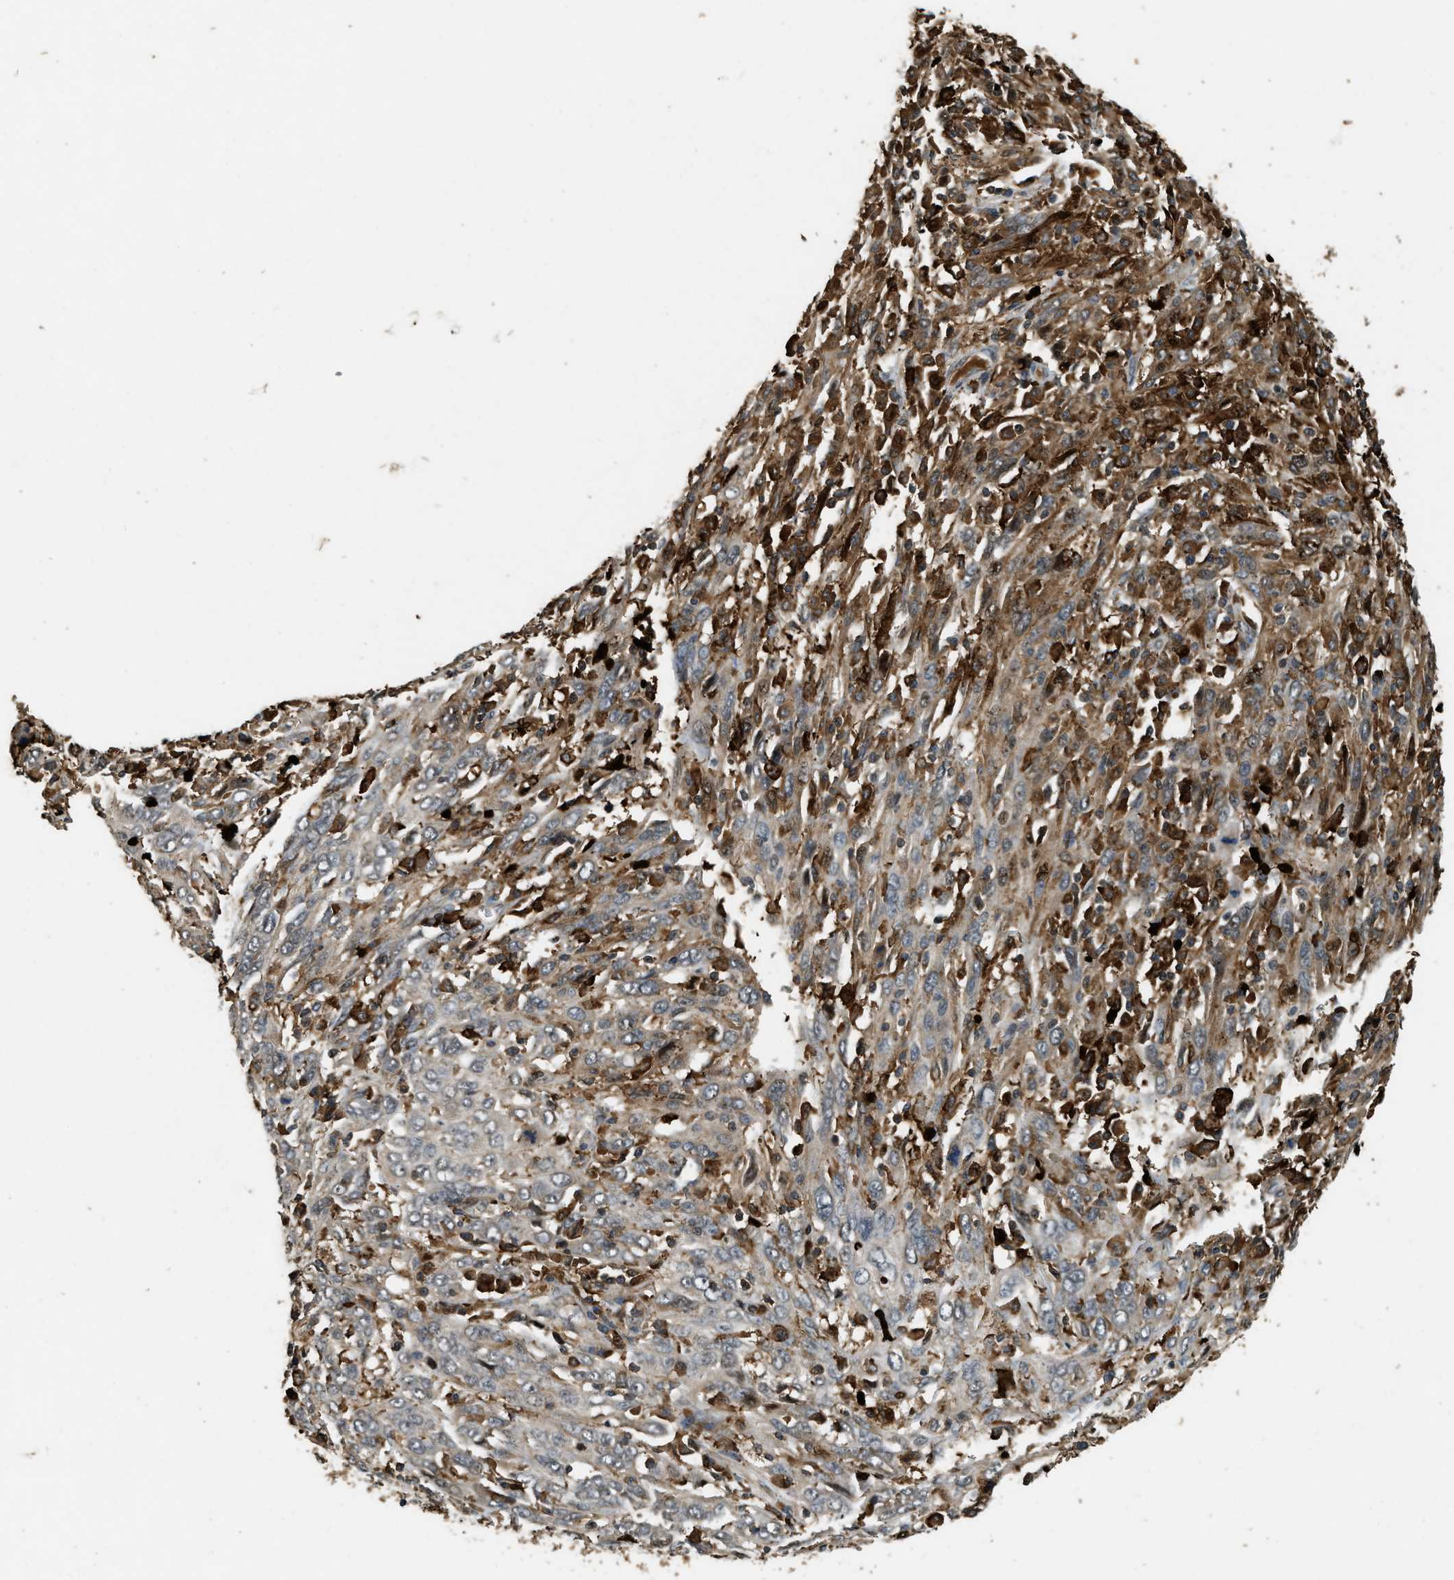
{"staining": {"intensity": "moderate", "quantity": "<25%", "location": "cytoplasmic/membranous"}, "tissue": "cervical cancer", "cell_type": "Tumor cells", "image_type": "cancer", "snomed": [{"axis": "morphology", "description": "Squamous cell carcinoma, NOS"}, {"axis": "topography", "description": "Cervix"}], "caption": "Immunohistochemical staining of human cervical cancer (squamous cell carcinoma) shows low levels of moderate cytoplasmic/membranous protein positivity in about <25% of tumor cells. Using DAB (3,3'-diaminobenzidine) (brown) and hematoxylin (blue) stains, captured at high magnification using brightfield microscopy.", "gene": "RNF141", "patient": {"sex": "female", "age": 46}}